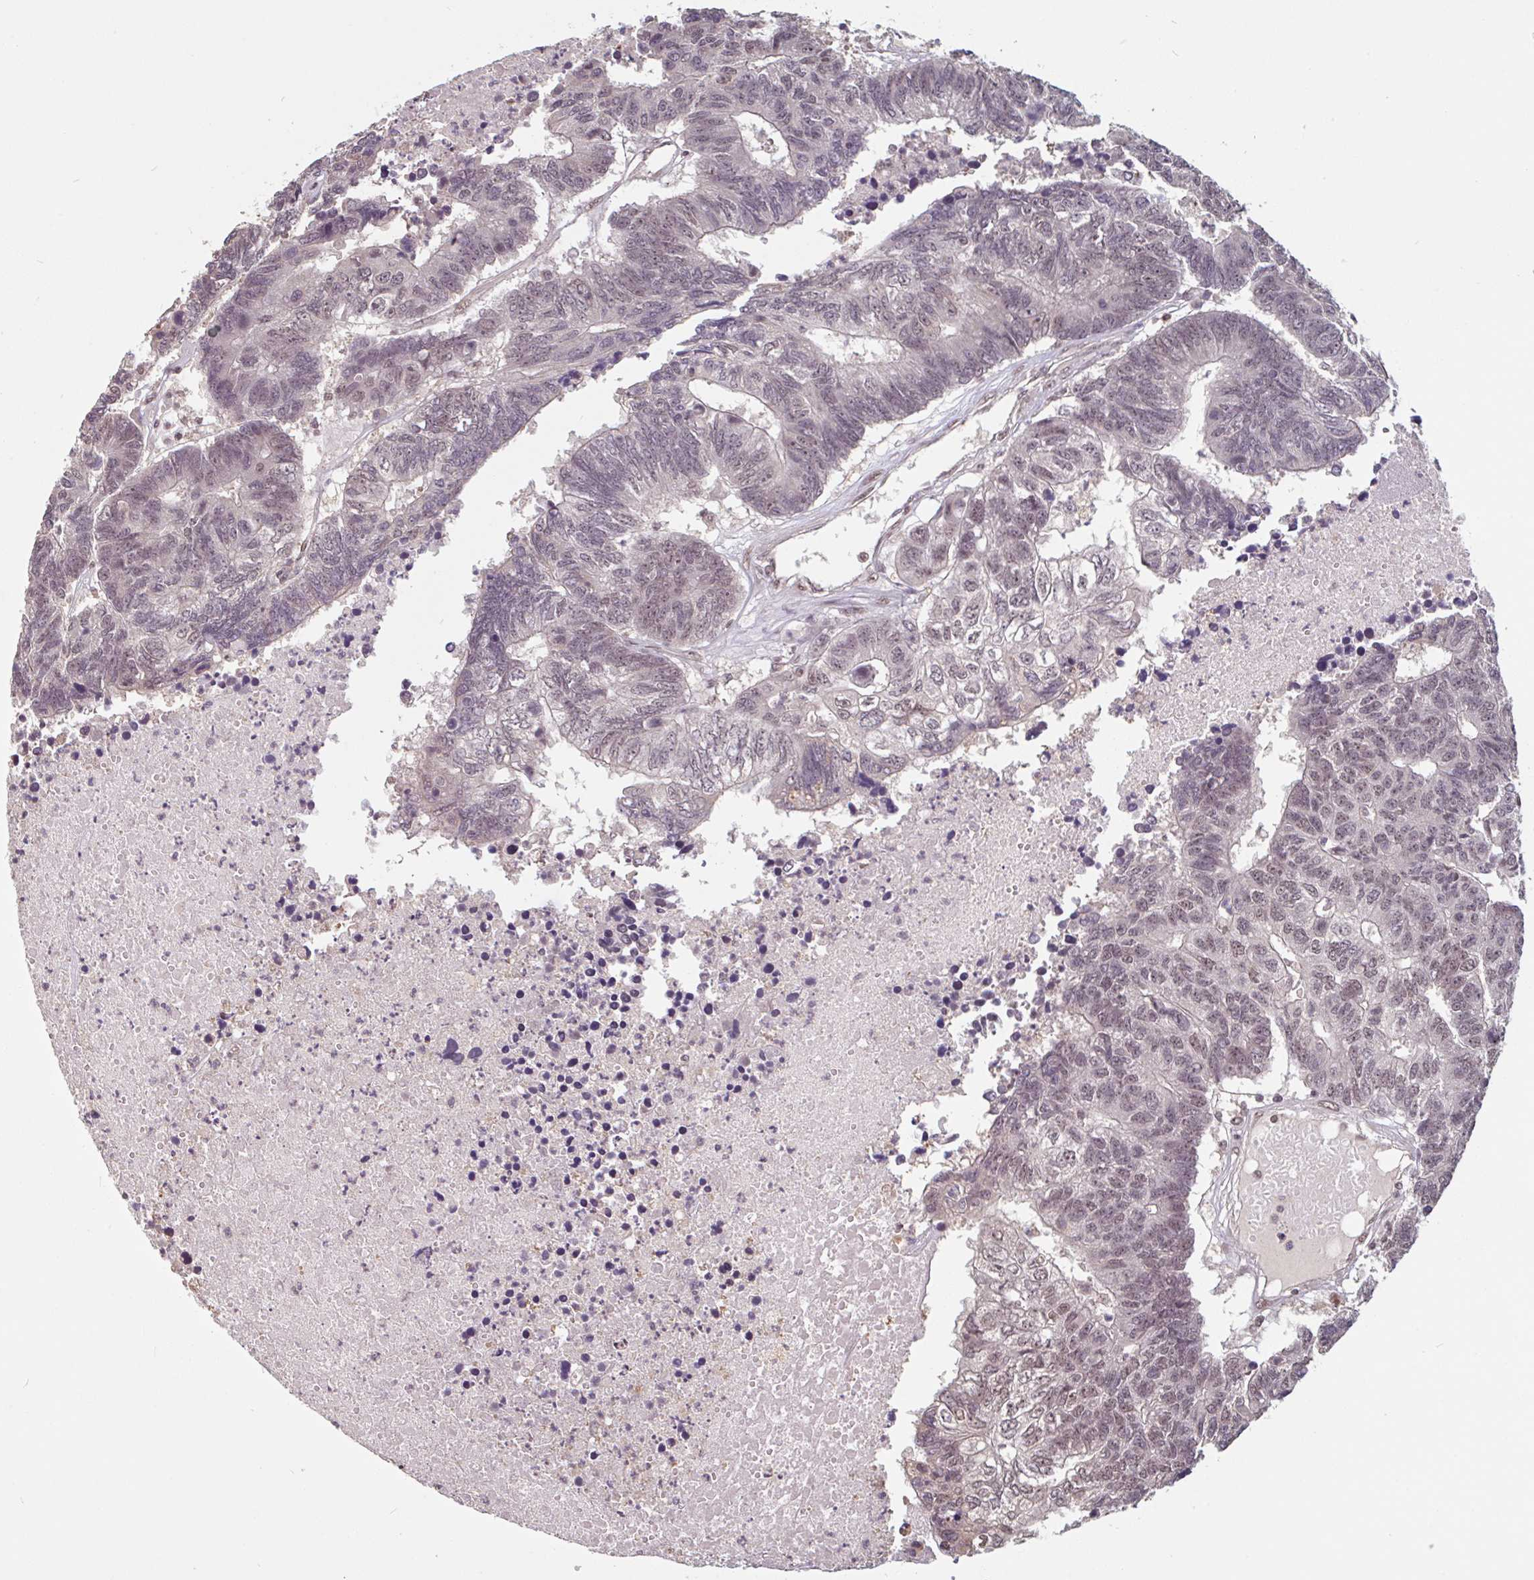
{"staining": {"intensity": "moderate", "quantity": "25%-75%", "location": "nuclear"}, "tissue": "colorectal cancer", "cell_type": "Tumor cells", "image_type": "cancer", "snomed": [{"axis": "morphology", "description": "Adenocarcinoma, NOS"}, {"axis": "topography", "description": "Colon"}], "caption": "A photomicrograph showing moderate nuclear positivity in approximately 25%-75% of tumor cells in colorectal cancer (adenocarcinoma), as visualized by brown immunohistochemical staining.", "gene": "DR1", "patient": {"sex": "female", "age": 48}}